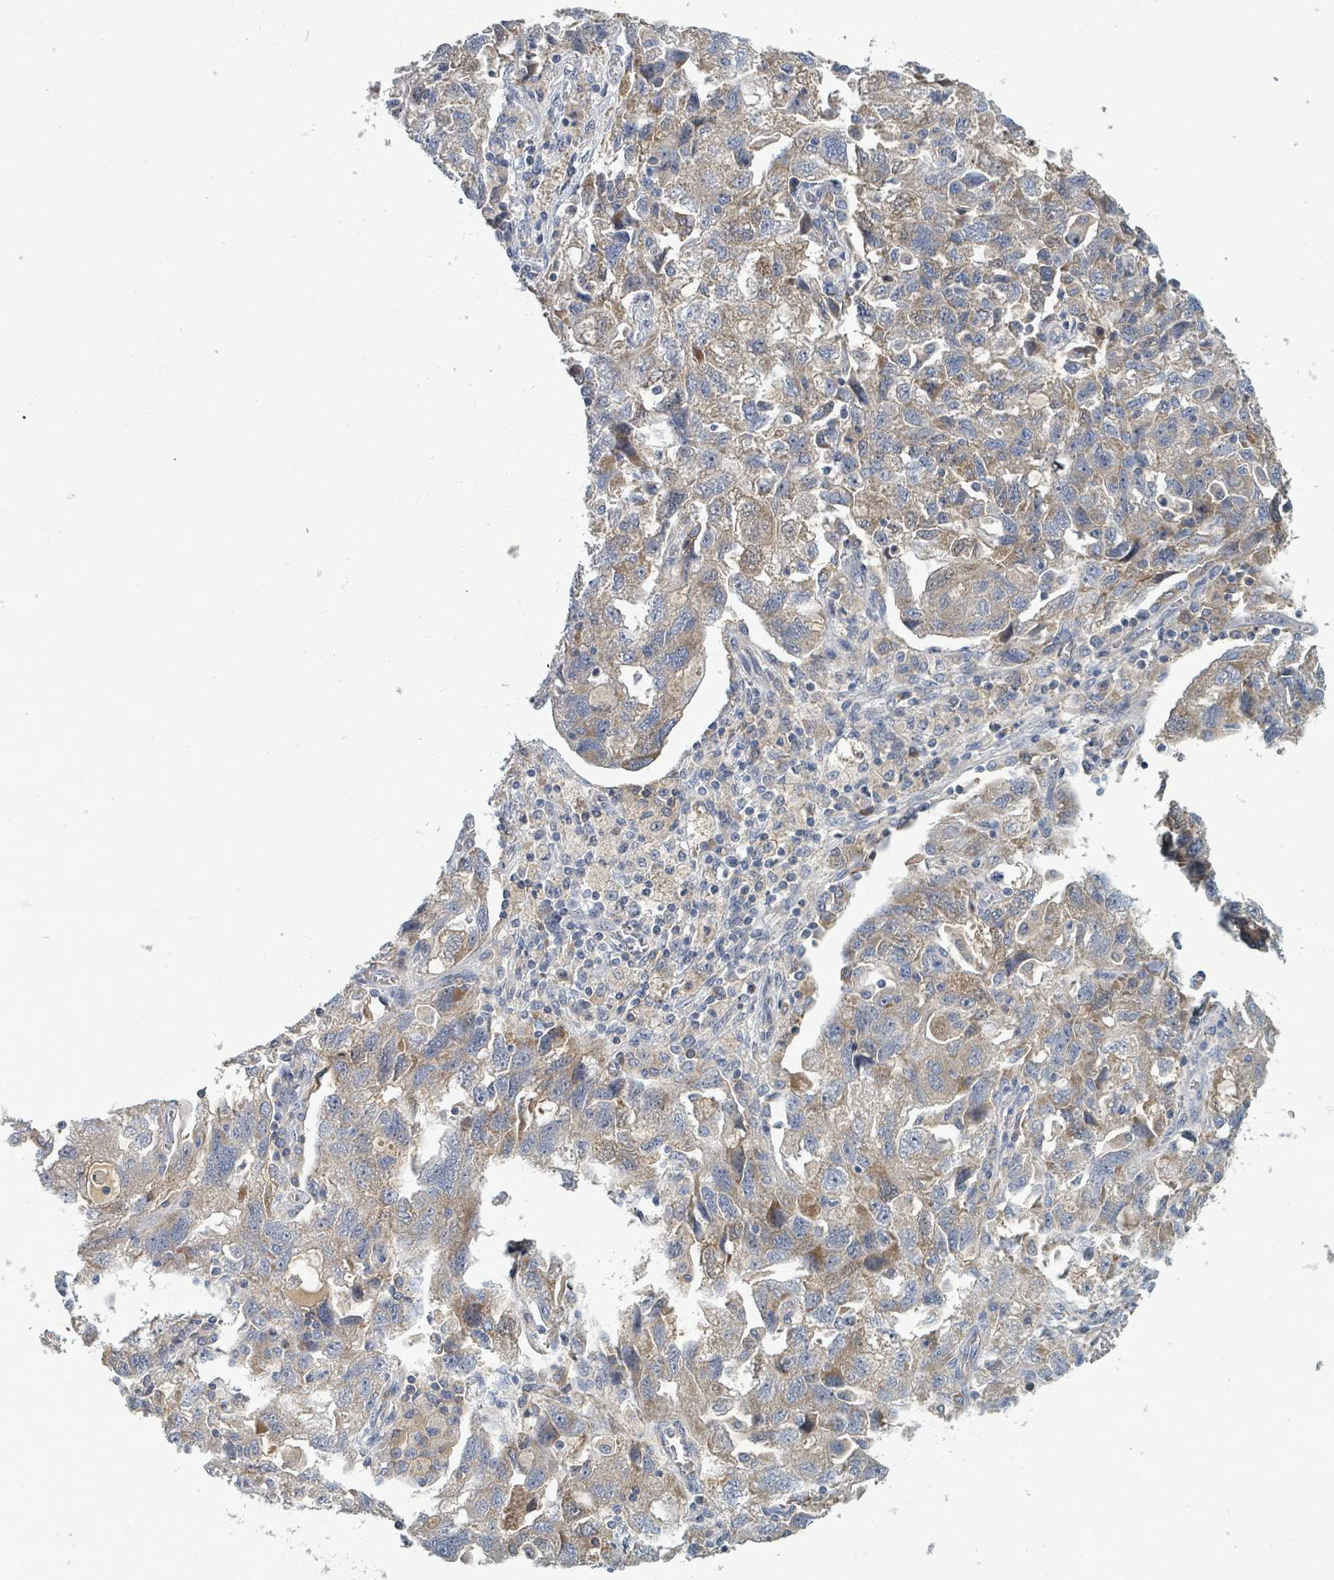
{"staining": {"intensity": "weak", "quantity": "25%-75%", "location": "cytoplasmic/membranous"}, "tissue": "ovarian cancer", "cell_type": "Tumor cells", "image_type": "cancer", "snomed": [{"axis": "morphology", "description": "Carcinoma, NOS"}, {"axis": "morphology", "description": "Cystadenocarcinoma, serous, NOS"}, {"axis": "topography", "description": "Ovary"}], "caption": "An image of human ovarian carcinoma stained for a protein shows weak cytoplasmic/membranous brown staining in tumor cells. (Stains: DAB (3,3'-diaminobenzidine) in brown, nuclei in blue, Microscopy: brightfield microscopy at high magnification).", "gene": "SLC25A23", "patient": {"sex": "female", "age": 69}}